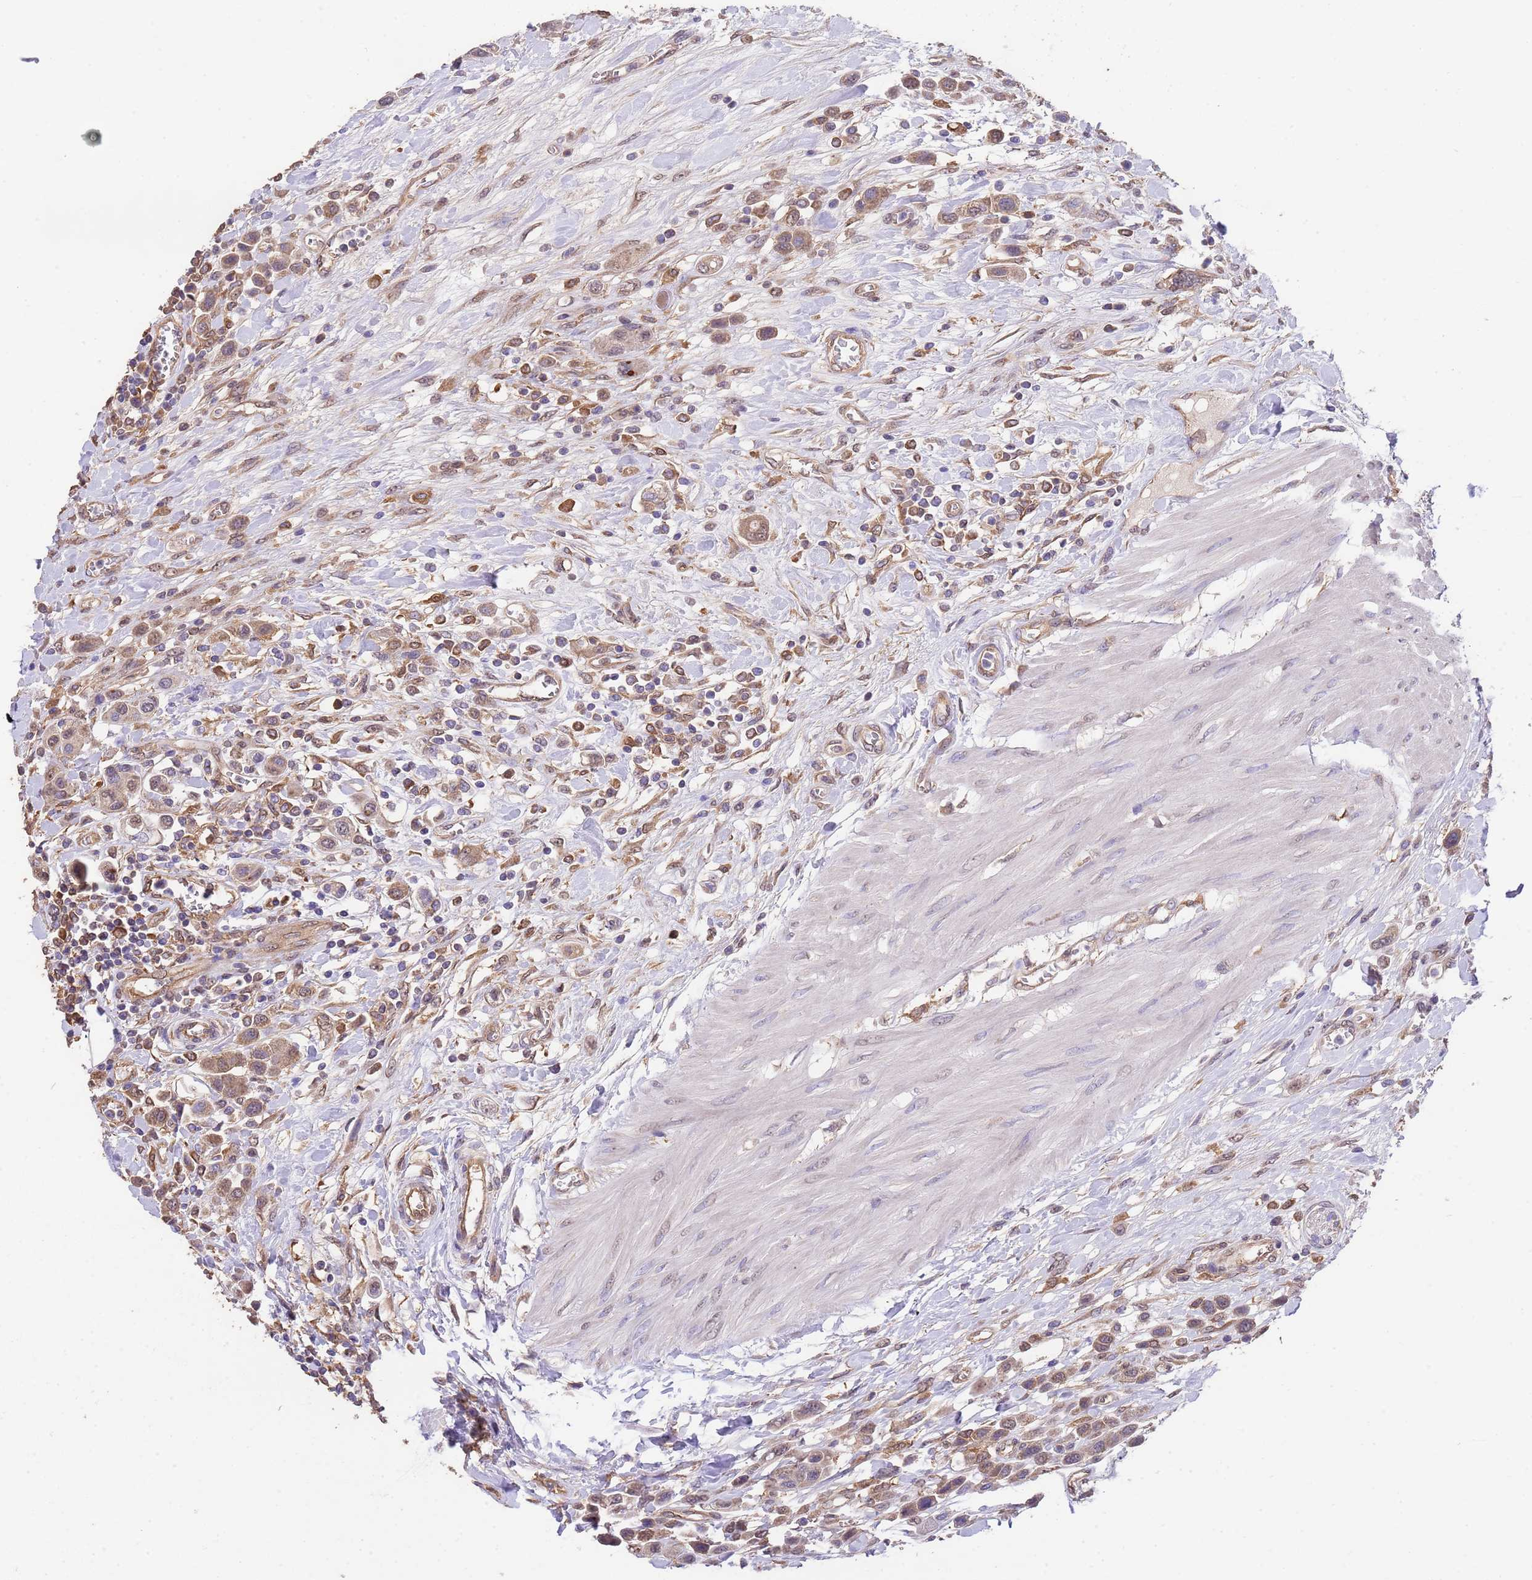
{"staining": {"intensity": "moderate", "quantity": ">75%", "location": "cytoplasmic/membranous"}, "tissue": "urothelial cancer", "cell_type": "Tumor cells", "image_type": "cancer", "snomed": [{"axis": "morphology", "description": "Urothelial carcinoma, High grade"}, {"axis": "topography", "description": "Urinary bladder"}], "caption": "Immunohistochemical staining of human urothelial cancer displays moderate cytoplasmic/membranous protein positivity in approximately >75% of tumor cells.", "gene": "NPHP1", "patient": {"sex": "male", "age": 50}}